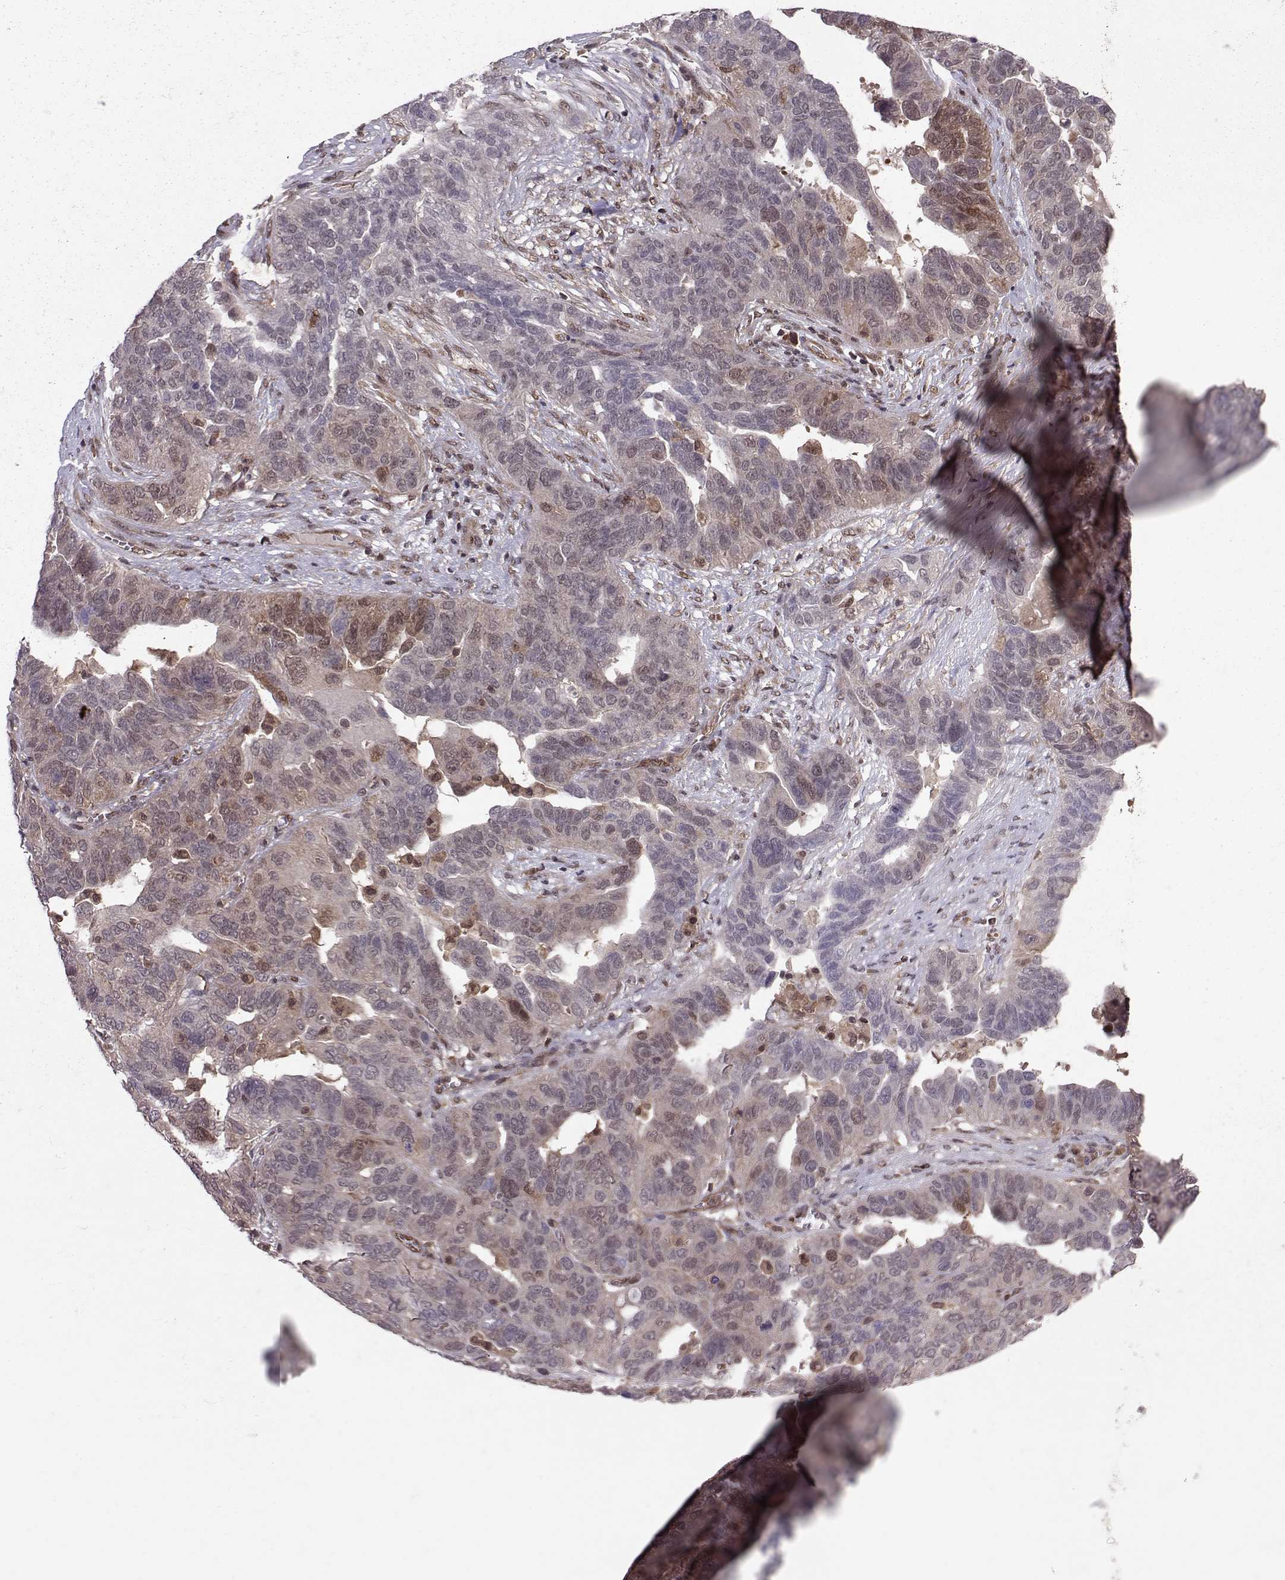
{"staining": {"intensity": "weak", "quantity": "<25%", "location": "cytoplasmic/membranous"}, "tissue": "ovarian cancer", "cell_type": "Tumor cells", "image_type": "cancer", "snomed": [{"axis": "morphology", "description": "Carcinoma, endometroid"}, {"axis": "topography", "description": "Soft tissue"}, {"axis": "topography", "description": "Ovary"}], "caption": "The histopathology image reveals no staining of tumor cells in ovarian cancer. The staining was performed using DAB to visualize the protein expression in brown, while the nuclei were stained in blue with hematoxylin (Magnification: 20x).", "gene": "PPP2R2A", "patient": {"sex": "female", "age": 52}}